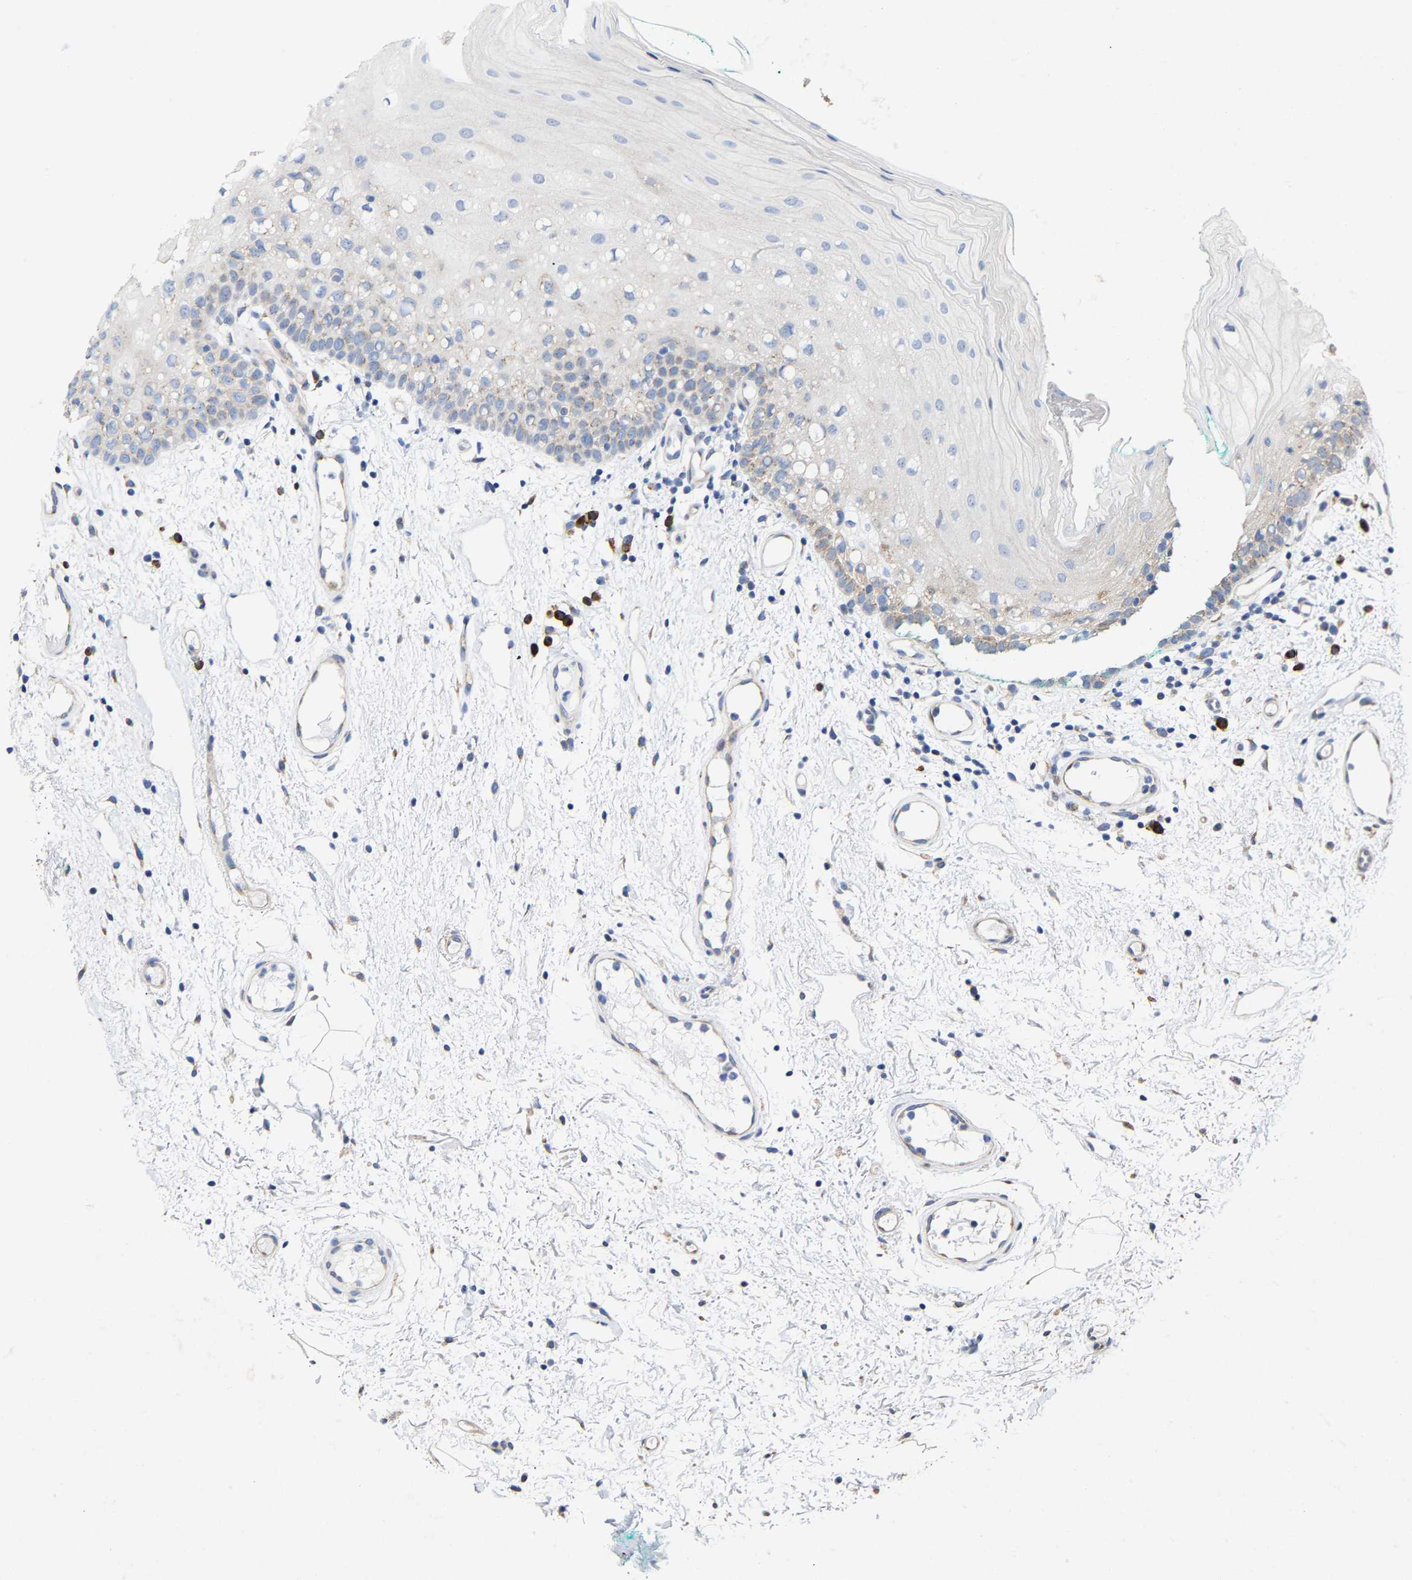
{"staining": {"intensity": "weak", "quantity": "25%-75%", "location": "cytoplasmic/membranous"}, "tissue": "oral mucosa", "cell_type": "Squamous epithelial cells", "image_type": "normal", "snomed": [{"axis": "morphology", "description": "Normal tissue, NOS"}, {"axis": "morphology", "description": "Squamous cell carcinoma, NOS"}, {"axis": "topography", "description": "Oral tissue"}, {"axis": "topography", "description": "Salivary gland"}, {"axis": "topography", "description": "Head-Neck"}], "caption": "Oral mucosa stained with a brown dye shows weak cytoplasmic/membranous positive positivity in approximately 25%-75% of squamous epithelial cells.", "gene": "PPP1R15A", "patient": {"sex": "female", "age": 62}}